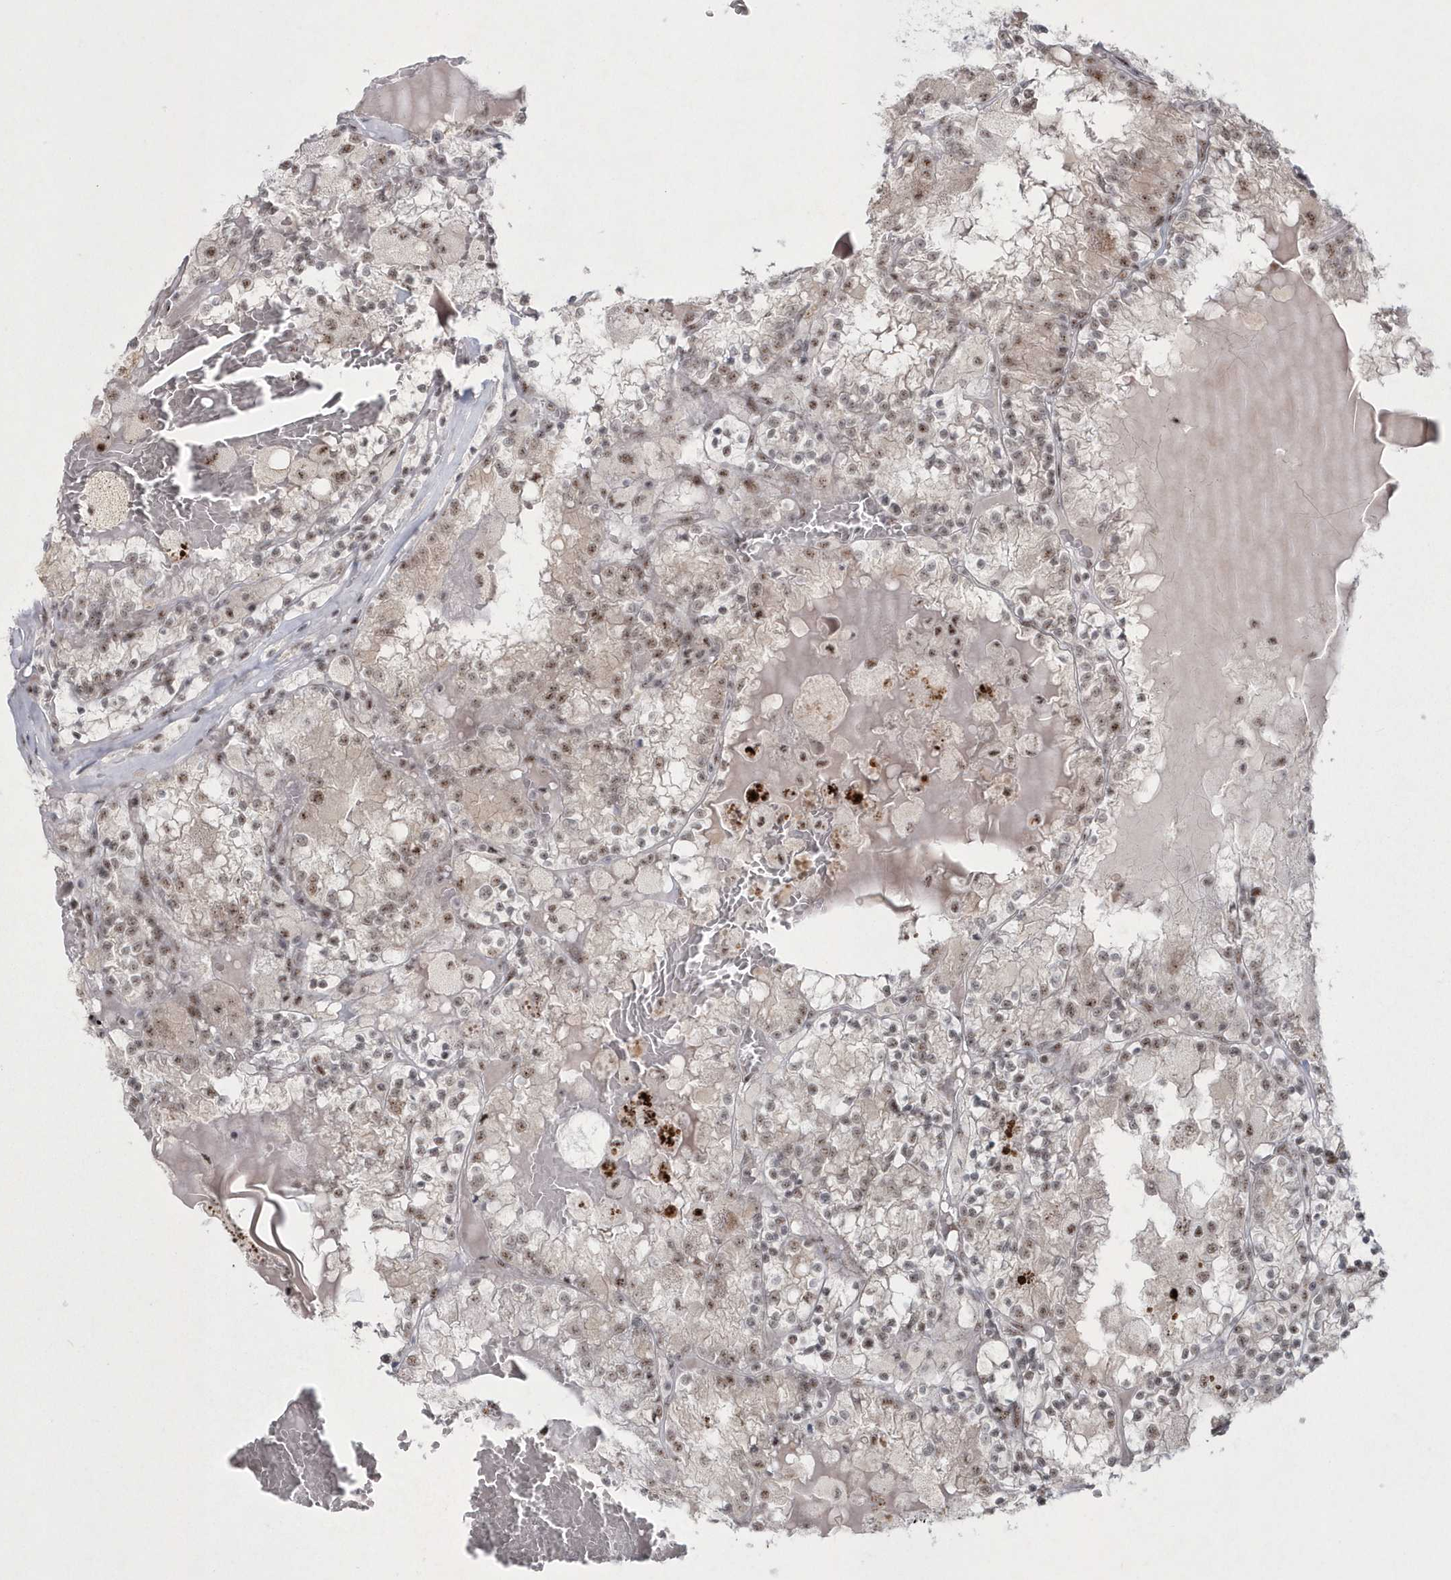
{"staining": {"intensity": "moderate", "quantity": "25%-75%", "location": "nuclear"}, "tissue": "renal cancer", "cell_type": "Tumor cells", "image_type": "cancer", "snomed": [{"axis": "morphology", "description": "Adenocarcinoma, NOS"}, {"axis": "topography", "description": "Kidney"}], "caption": "Immunohistochemical staining of human renal adenocarcinoma demonstrates moderate nuclear protein expression in approximately 25%-75% of tumor cells.", "gene": "KDM6B", "patient": {"sex": "female", "age": 56}}